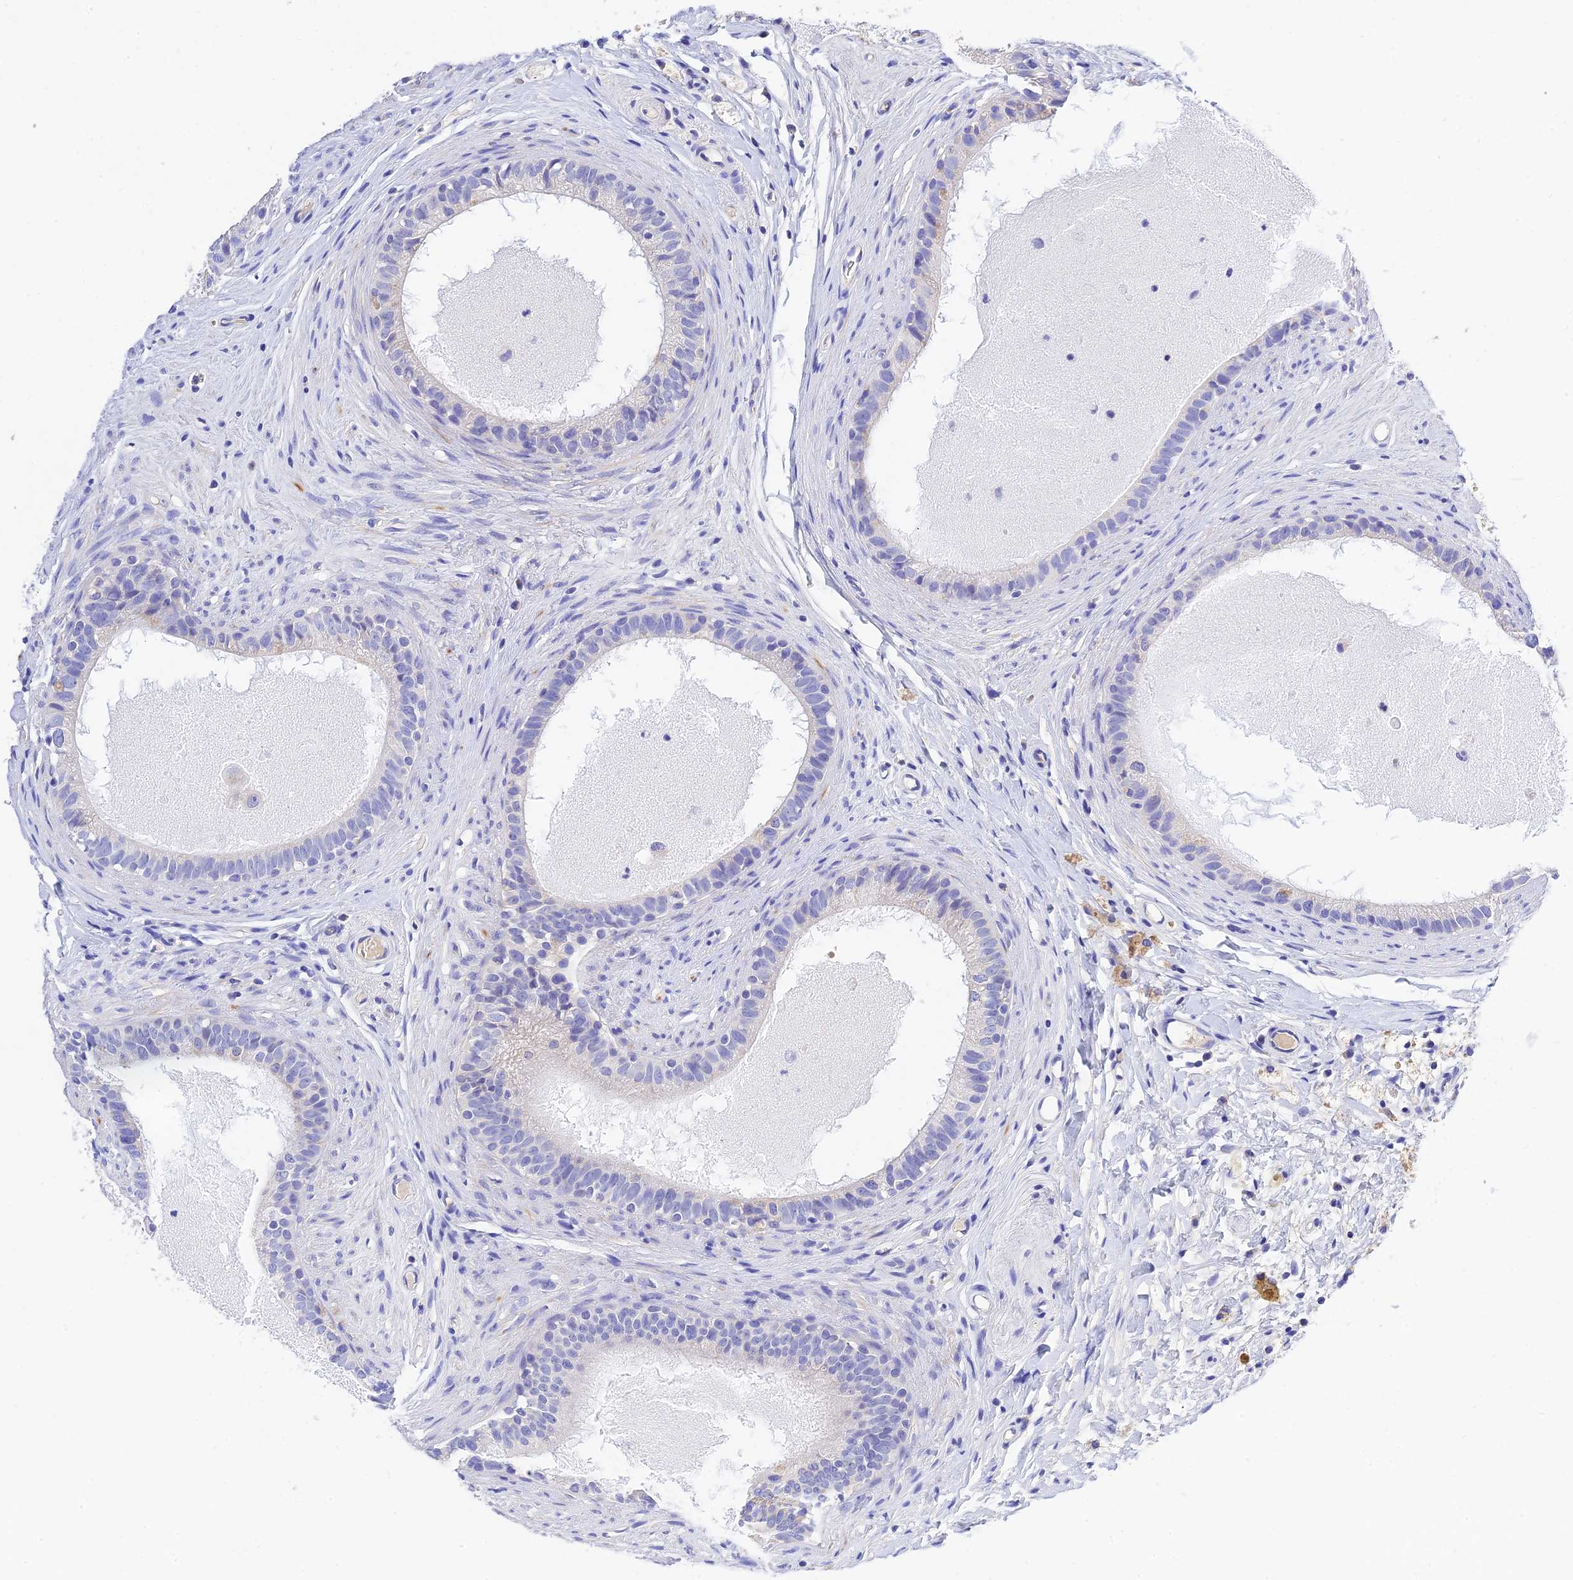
{"staining": {"intensity": "negative", "quantity": "none", "location": "none"}, "tissue": "epididymis", "cell_type": "Glandular cells", "image_type": "normal", "snomed": [{"axis": "morphology", "description": "Normal tissue, NOS"}, {"axis": "topography", "description": "Epididymis"}], "caption": "Immunohistochemistry (IHC) of benign epididymis demonstrates no expression in glandular cells. (Stains: DAB (3,3'-diaminobenzidine) immunohistochemistry (IHC) with hematoxylin counter stain, Microscopy: brightfield microscopy at high magnification).", "gene": "MS4A5", "patient": {"sex": "male", "age": 80}}